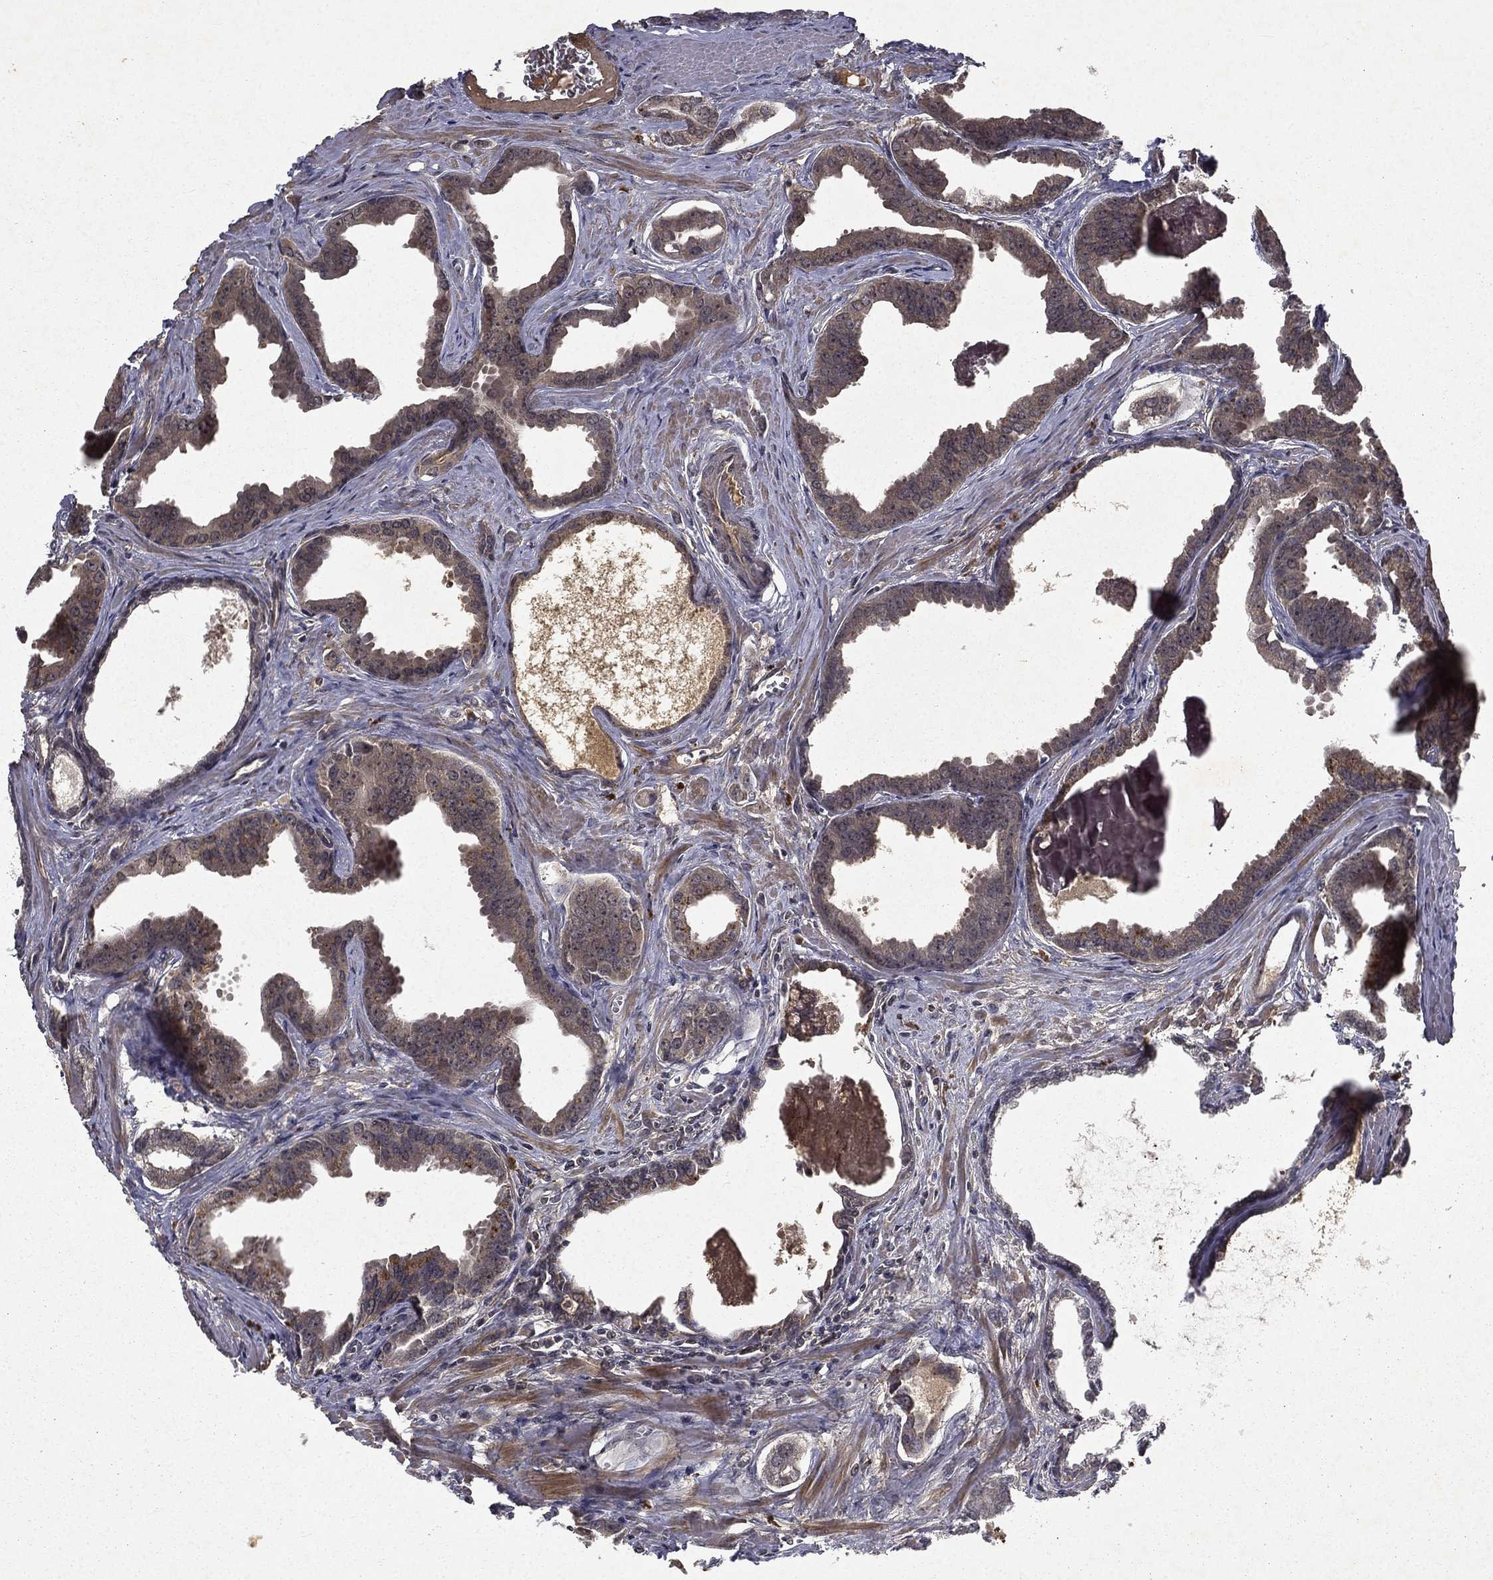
{"staining": {"intensity": "weak", "quantity": "25%-75%", "location": "cytoplasmic/membranous"}, "tissue": "prostate cancer", "cell_type": "Tumor cells", "image_type": "cancer", "snomed": [{"axis": "morphology", "description": "Adenocarcinoma, NOS"}, {"axis": "topography", "description": "Prostate"}], "caption": "Prostate adenocarcinoma was stained to show a protein in brown. There is low levels of weak cytoplasmic/membranous staining in about 25%-75% of tumor cells. The staining is performed using DAB brown chromogen to label protein expression. The nuclei are counter-stained blue using hematoxylin.", "gene": "FGD1", "patient": {"sex": "male", "age": 66}}